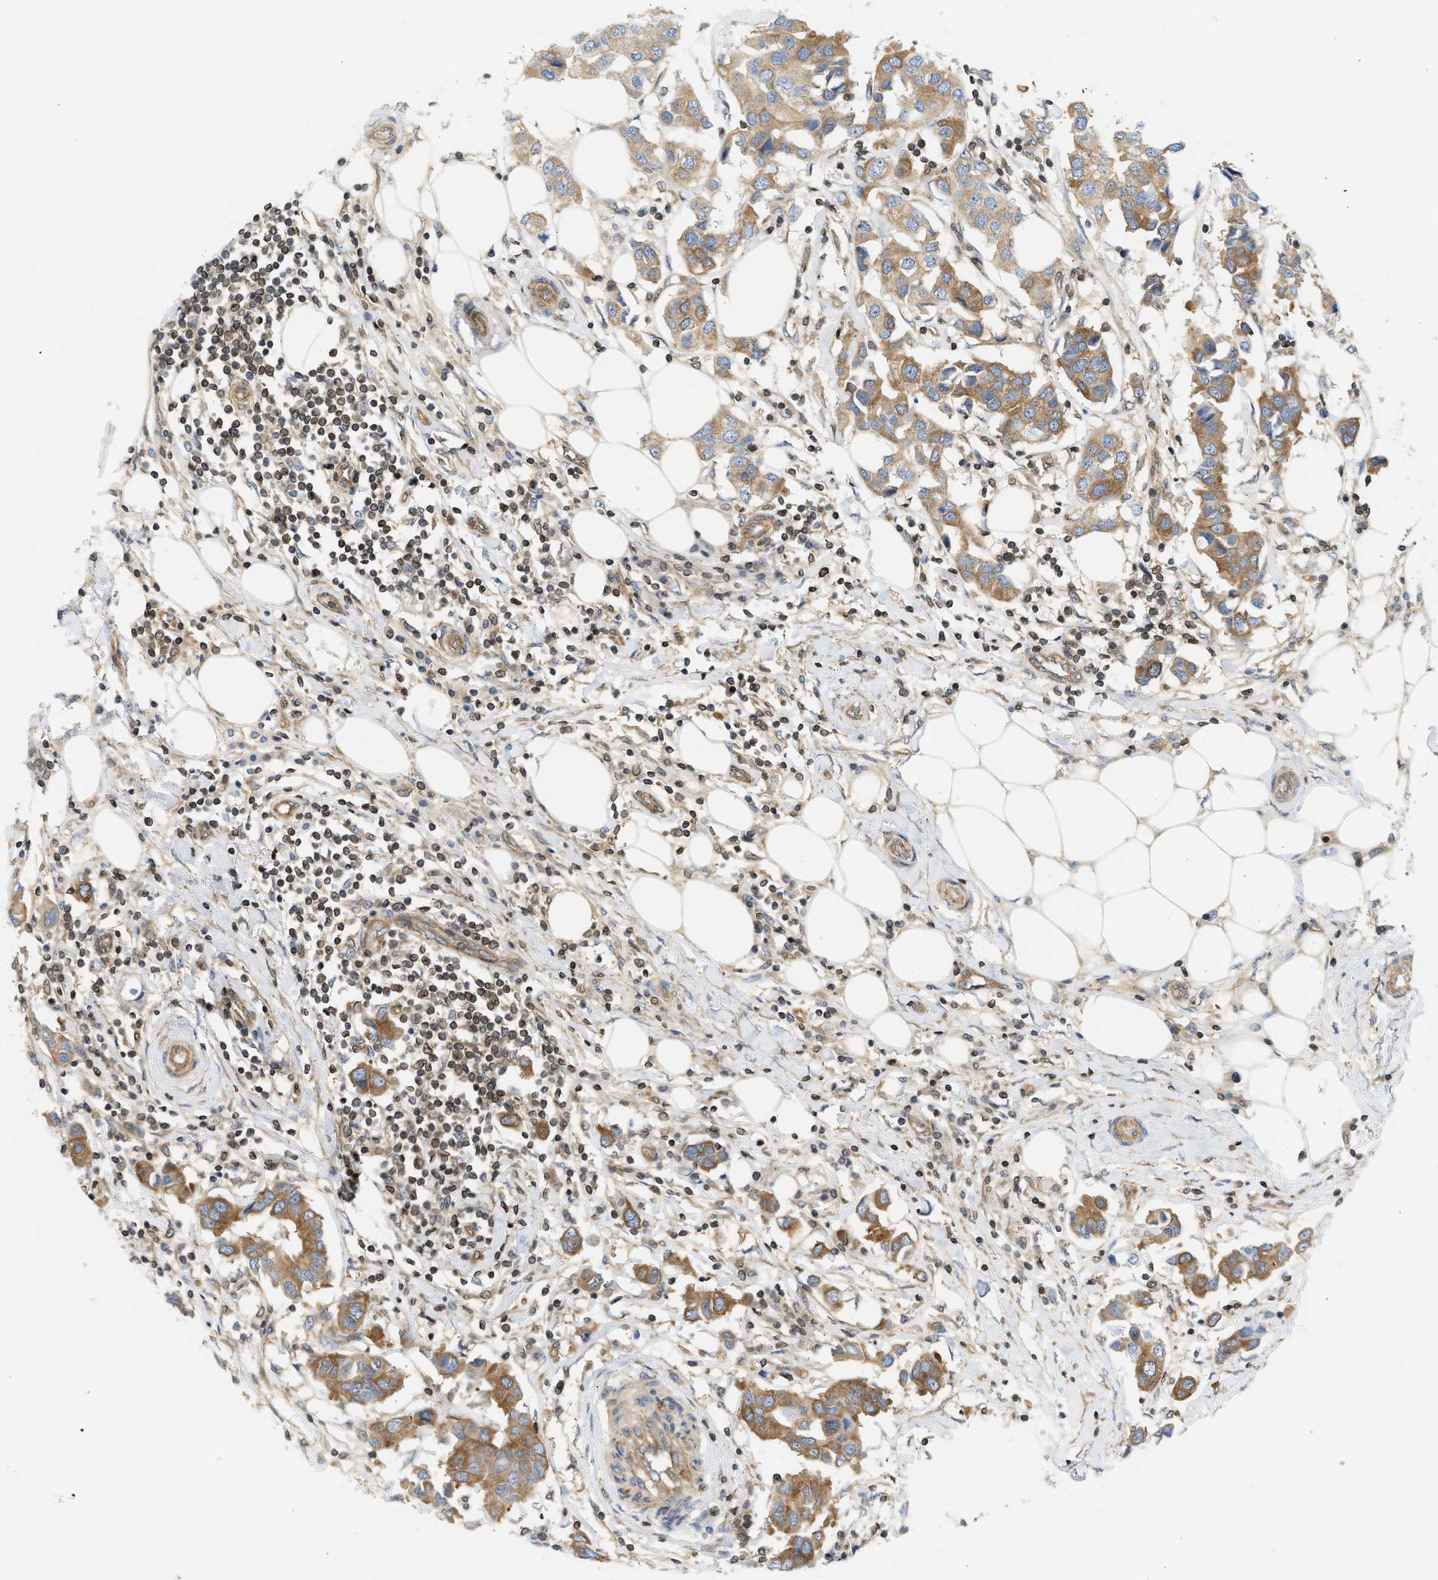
{"staining": {"intensity": "moderate", "quantity": ">75%", "location": "cytoplasmic/membranous"}, "tissue": "breast cancer", "cell_type": "Tumor cells", "image_type": "cancer", "snomed": [{"axis": "morphology", "description": "Duct carcinoma"}, {"axis": "topography", "description": "Breast"}], "caption": "High-power microscopy captured an IHC photomicrograph of breast cancer (intraductal carcinoma), revealing moderate cytoplasmic/membranous expression in approximately >75% of tumor cells.", "gene": "STRN", "patient": {"sex": "female", "age": 80}}